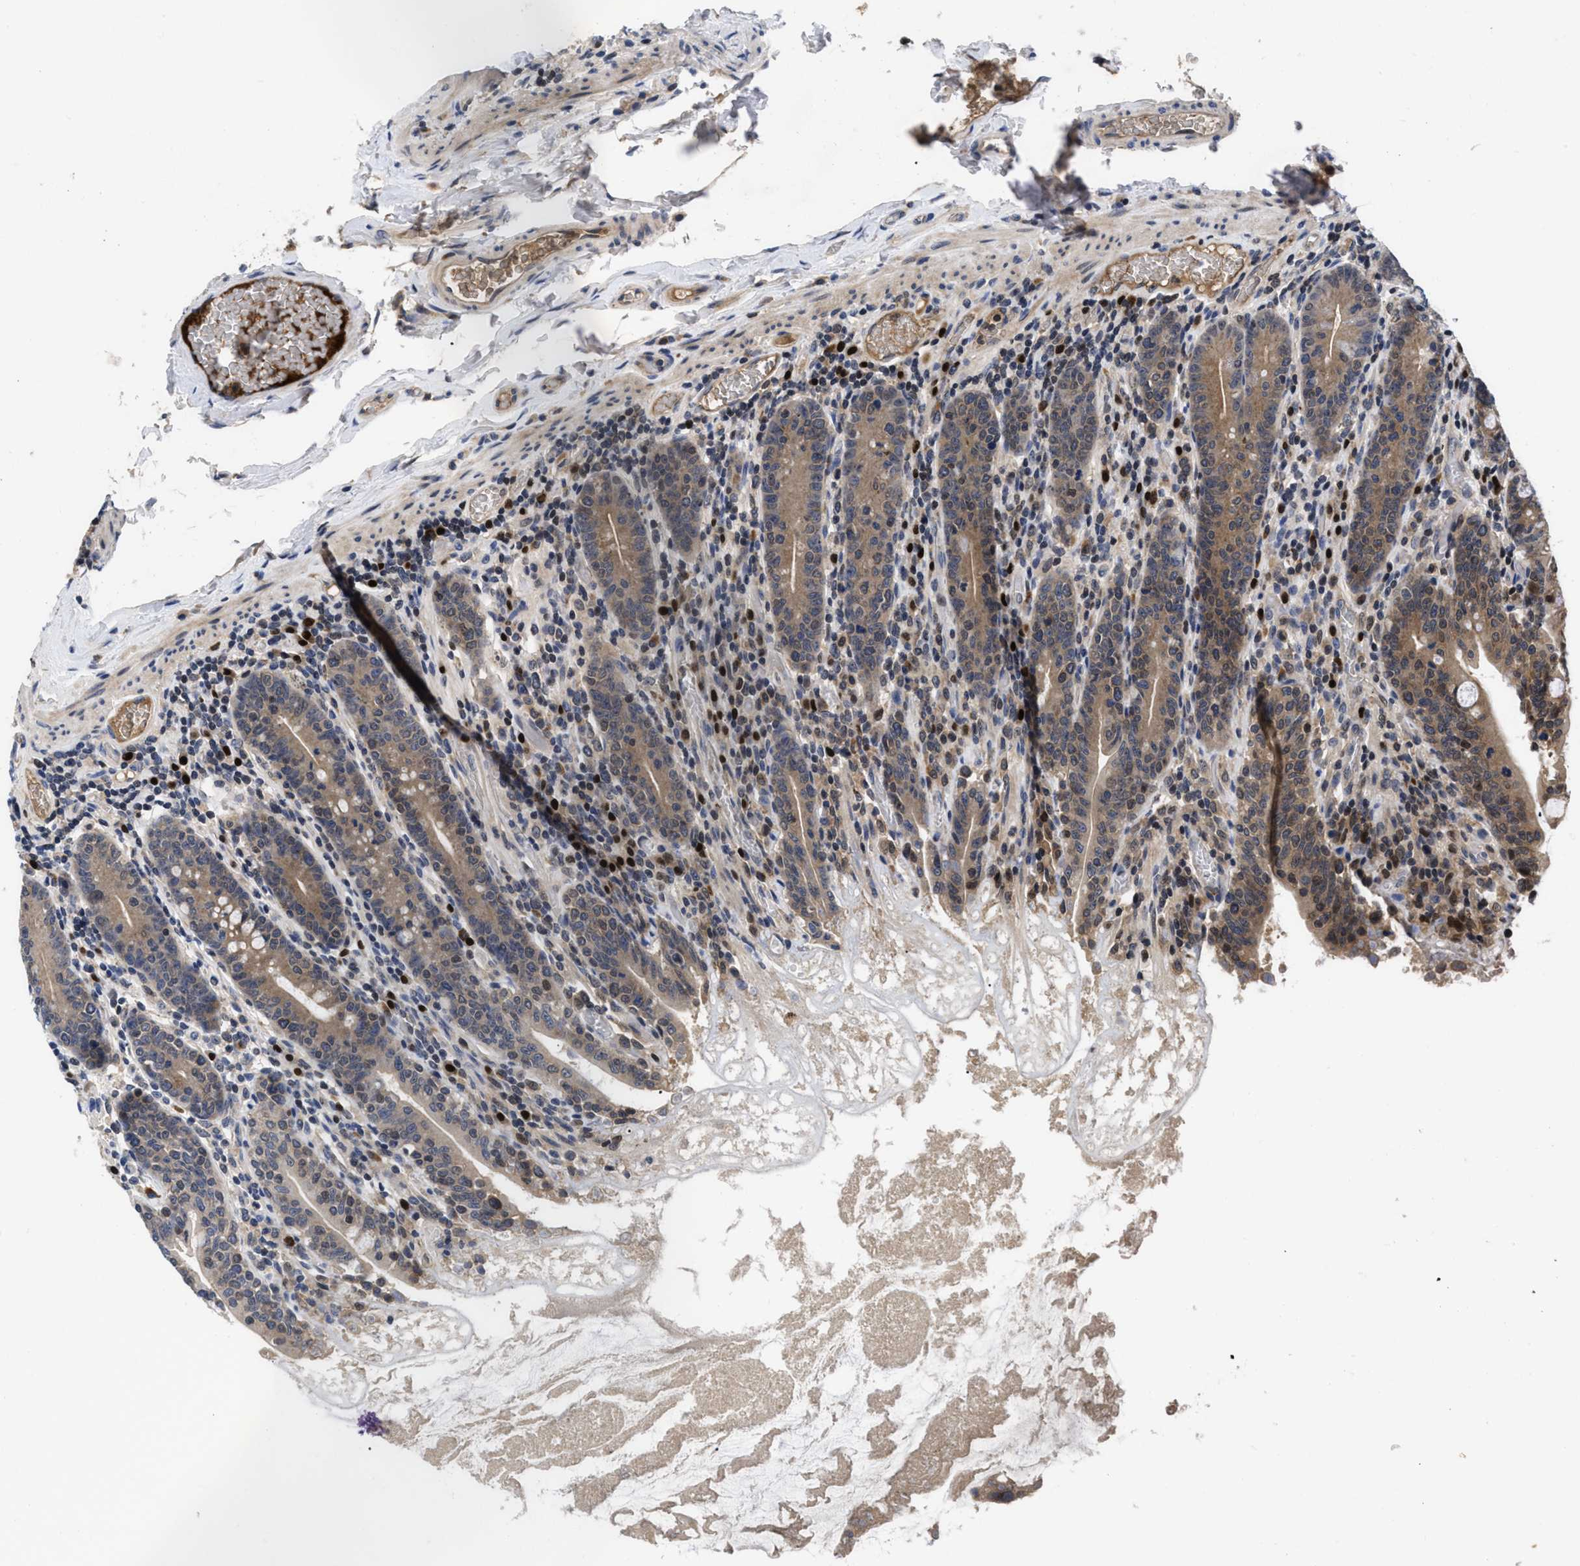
{"staining": {"intensity": "moderate", "quantity": ">75%", "location": "cytoplasmic/membranous,nuclear"}, "tissue": "small intestine", "cell_type": "Glandular cells", "image_type": "normal", "snomed": [{"axis": "morphology", "description": "Normal tissue, NOS"}, {"axis": "topography", "description": "Small intestine"}], "caption": "IHC (DAB (3,3'-diaminobenzidine)) staining of unremarkable human small intestine displays moderate cytoplasmic/membranous,nuclear protein expression in about >75% of glandular cells. (IHC, brightfield microscopy, high magnification).", "gene": "FAM200A", "patient": {"sex": "female", "age": 56}}